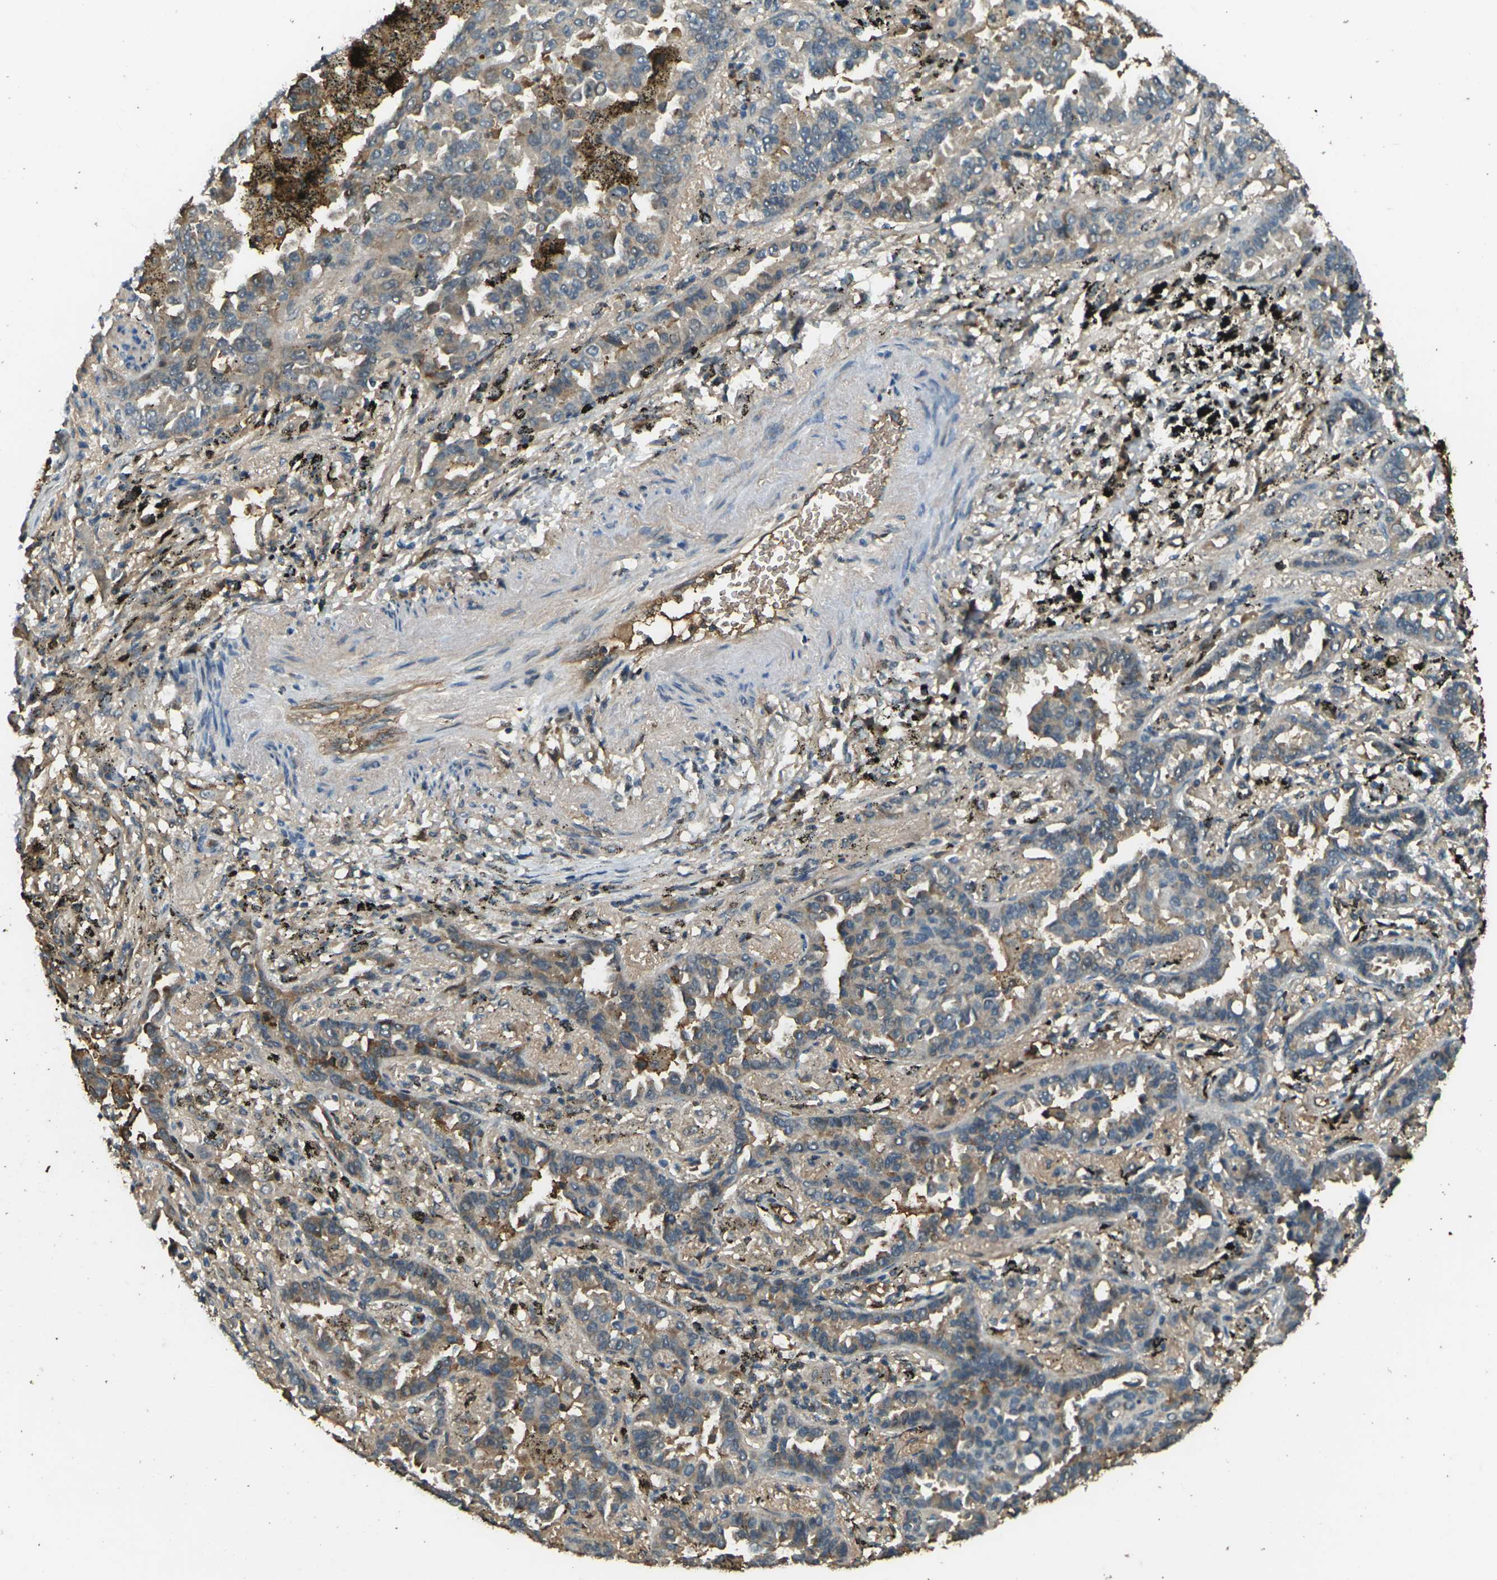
{"staining": {"intensity": "weak", "quantity": ">75%", "location": "cytoplasmic/membranous"}, "tissue": "lung cancer", "cell_type": "Tumor cells", "image_type": "cancer", "snomed": [{"axis": "morphology", "description": "Normal tissue, NOS"}, {"axis": "morphology", "description": "Adenocarcinoma, NOS"}, {"axis": "topography", "description": "Lung"}], "caption": "Protein expression by immunohistochemistry (IHC) shows weak cytoplasmic/membranous positivity in approximately >75% of tumor cells in lung cancer (adenocarcinoma).", "gene": "CYP1B1", "patient": {"sex": "male", "age": 59}}